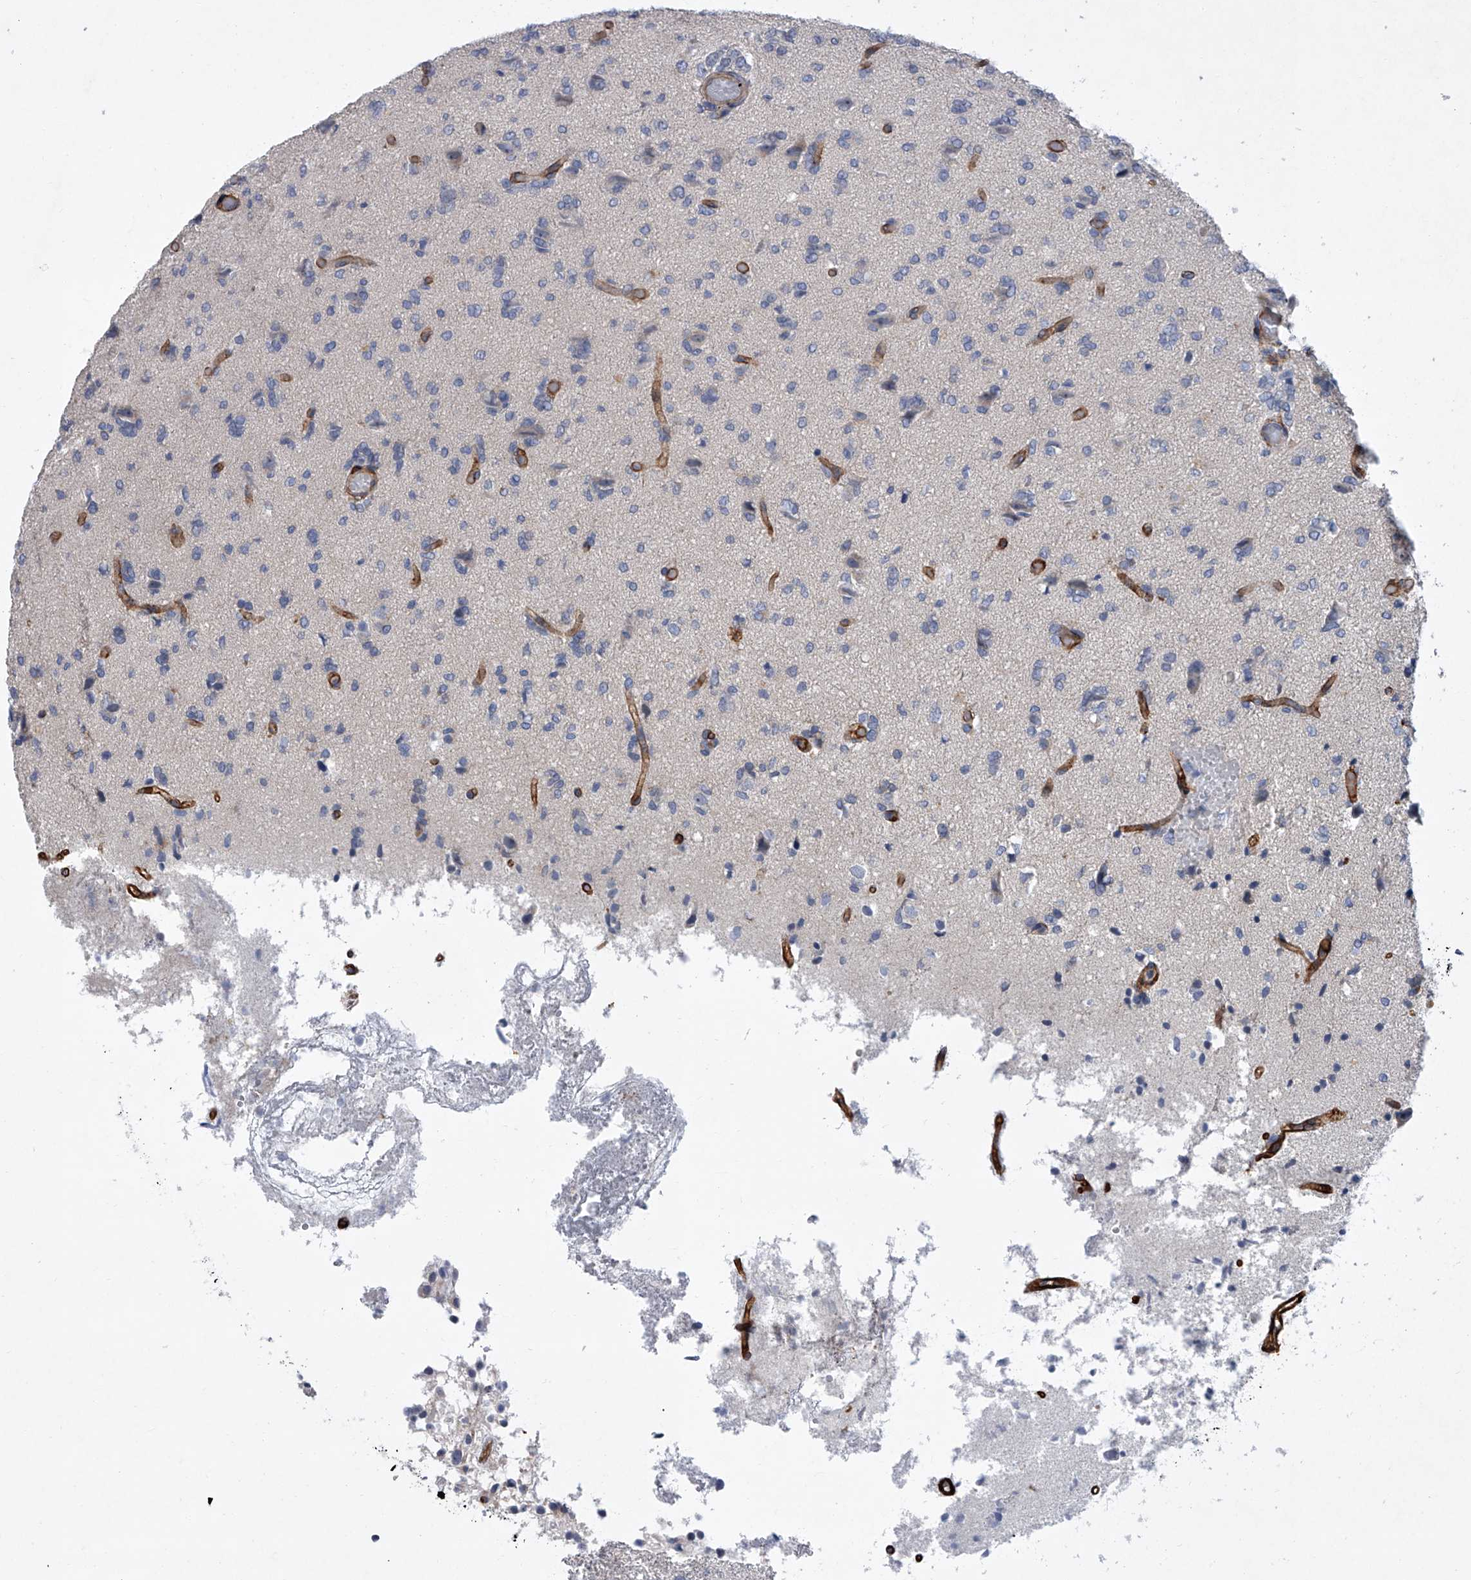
{"staining": {"intensity": "negative", "quantity": "none", "location": "none"}, "tissue": "glioma", "cell_type": "Tumor cells", "image_type": "cancer", "snomed": [{"axis": "morphology", "description": "Glioma, malignant, High grade"}, {"axis": "topography", "description": "Brain"}], "caption": "An immunohistochemistry (IHC) micrograph of glioma is shown. There is no staining in tumor cells of glioma.", "gene": "ALG14", "patient": {"sex": "female", "age": 59}}